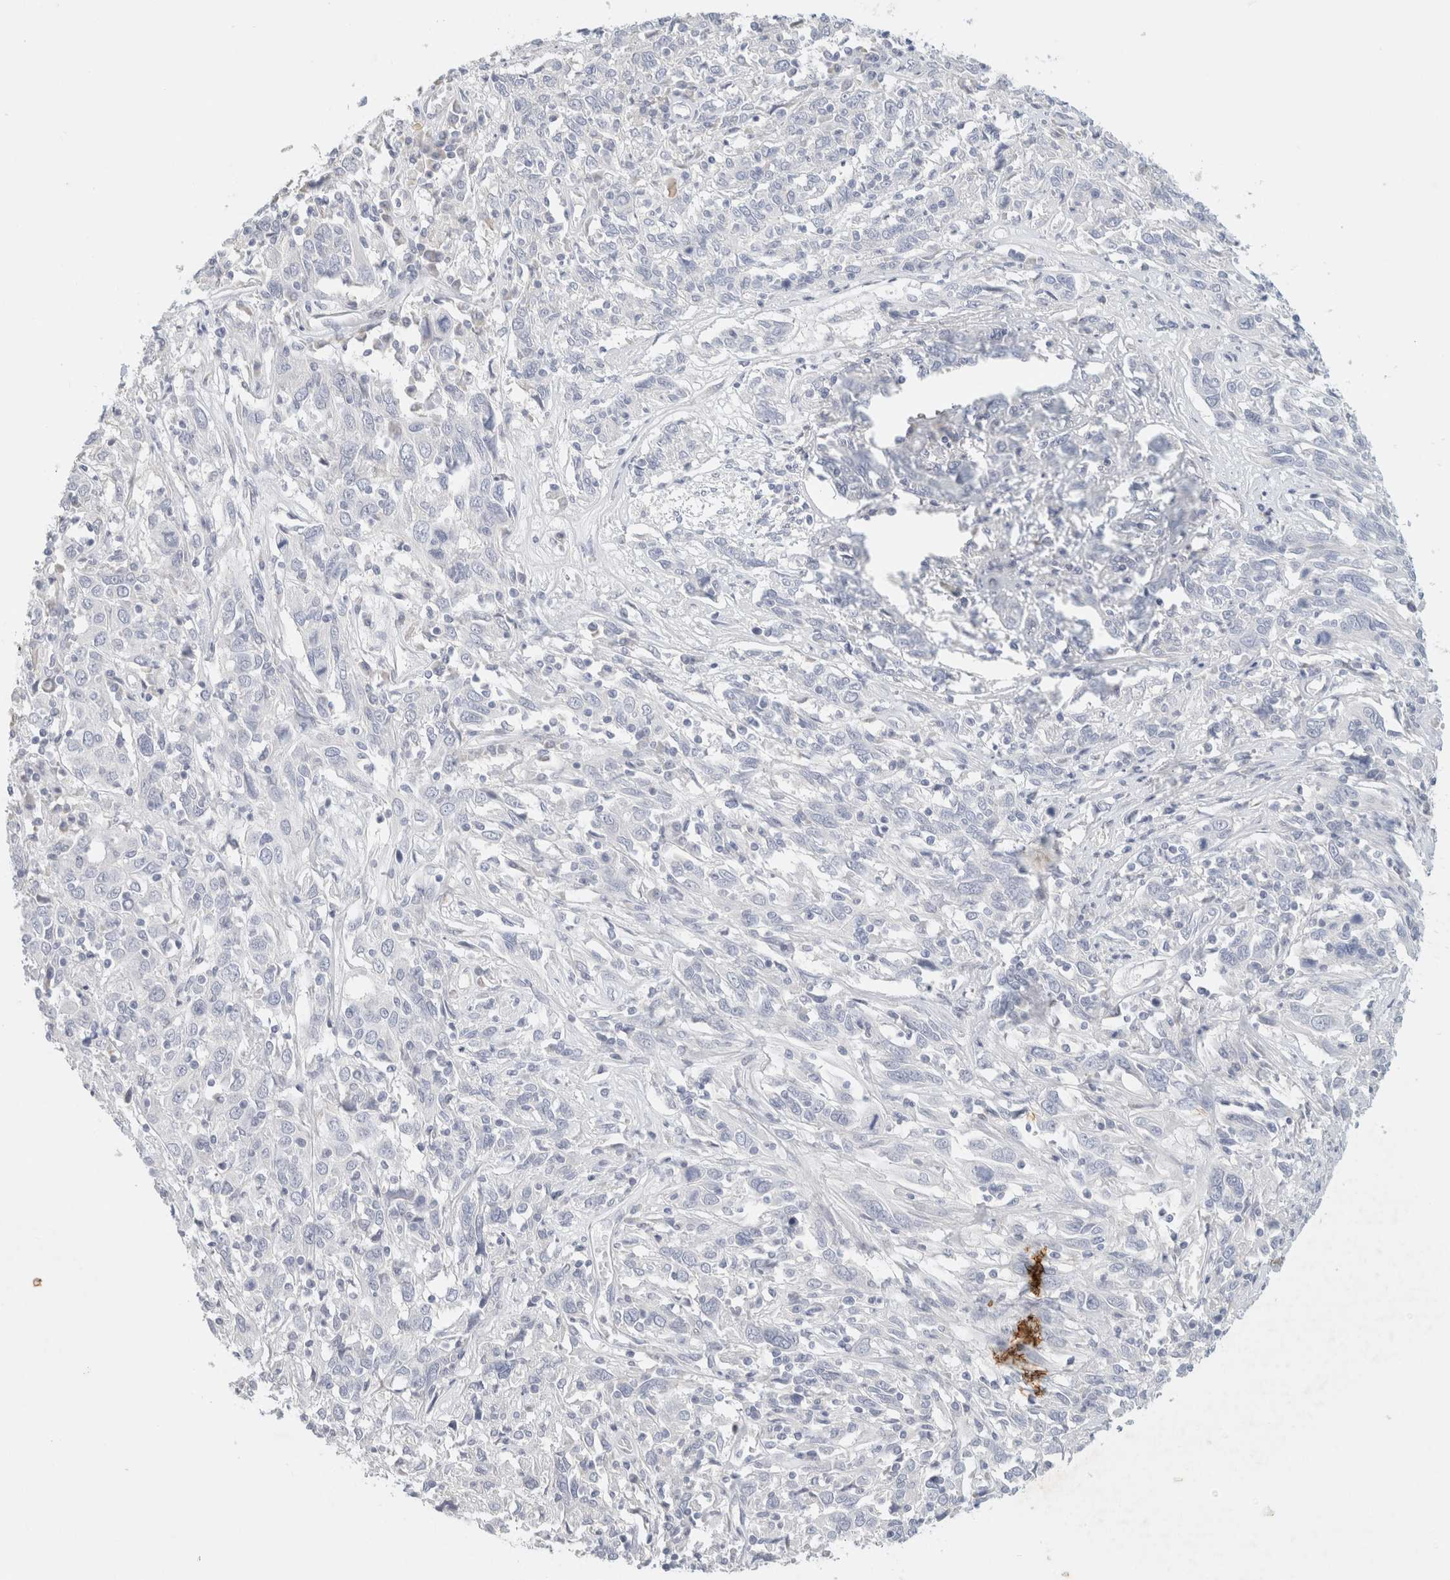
{"staining": {"intensity": "negative", "quantity": "none", "location": "none"}, "tissue": "cervical cancer", "cell_type": "Tumor cells", "image_type": "cancer", "snomed": [{"axis": "morphology", "description": "Squamous cell carcinoma, NOS"}, {"axis": "topography", "description": "Cervix"}], "caption": "High power microscopy micrograph of an immunohistochemistry photomicrograph of squamous cell carcinoma (cervical), revealing no significant expression in tumor cells. (Immunohistochemistry (ihc), brightfield microscopy, high magnification).", "gene": "NEFM", "patient": {"sex": "female", "age": 46}}